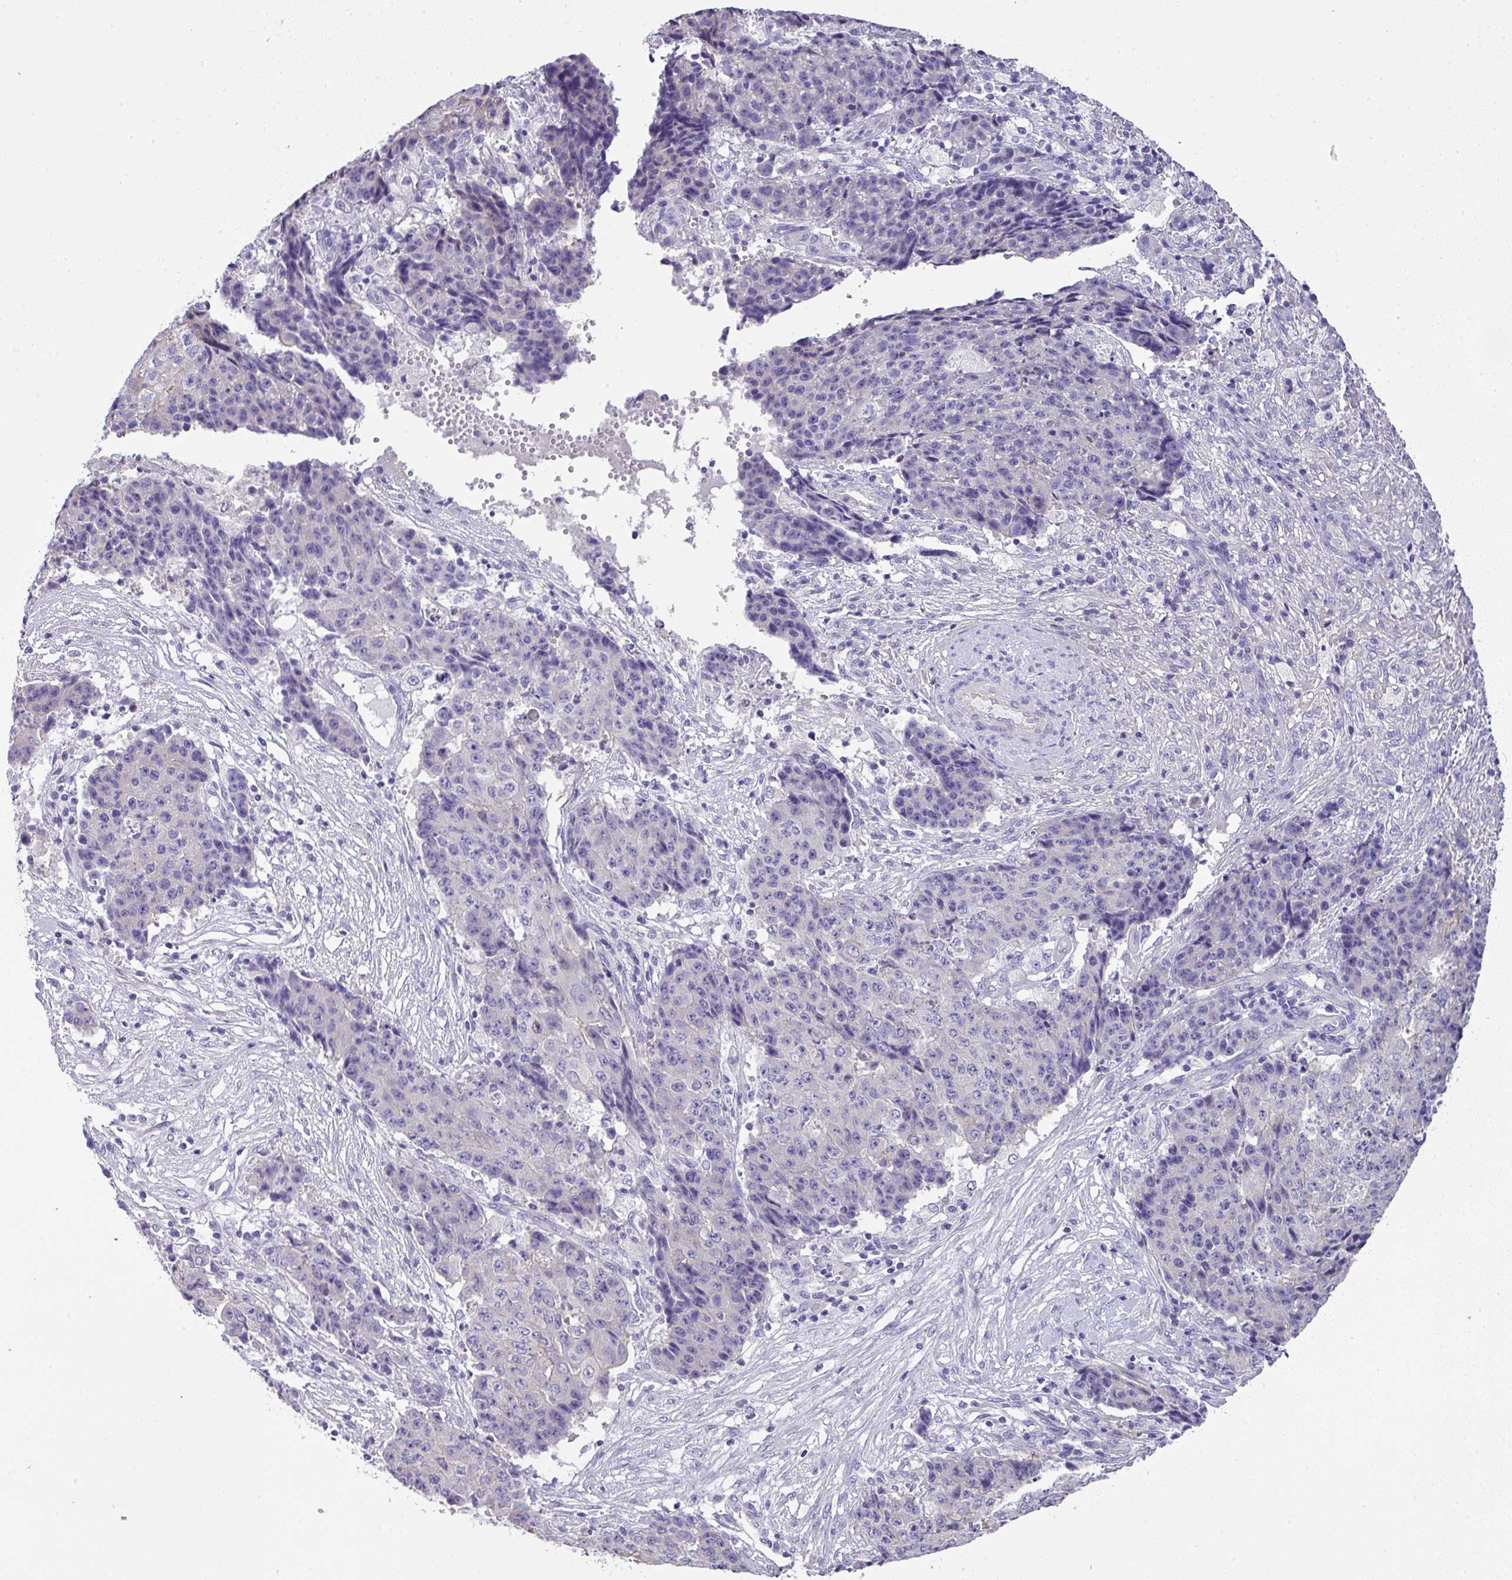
{"staining": {"intensity": "negative", "quantity": "none", "location": "none"}, "tissue": "ovarian cancer", "cell_type": "Tumor cells", "image_type": "cancer", "snomed": [{"axis": "morphology", "description": "Carcinoma, endometroid"}, {"axis": "topography", "description": "Ovary"}], "caption": "An immunohistochemistry (IHC) photomicrograph of ovarian cancer (endometroid carcinoma) is shown. There is no staining in tumor cells of ovarian cancer (endometroid carcinoma).", "gene": "PALS2", "patient": {"sex": "female", "age": 42}}